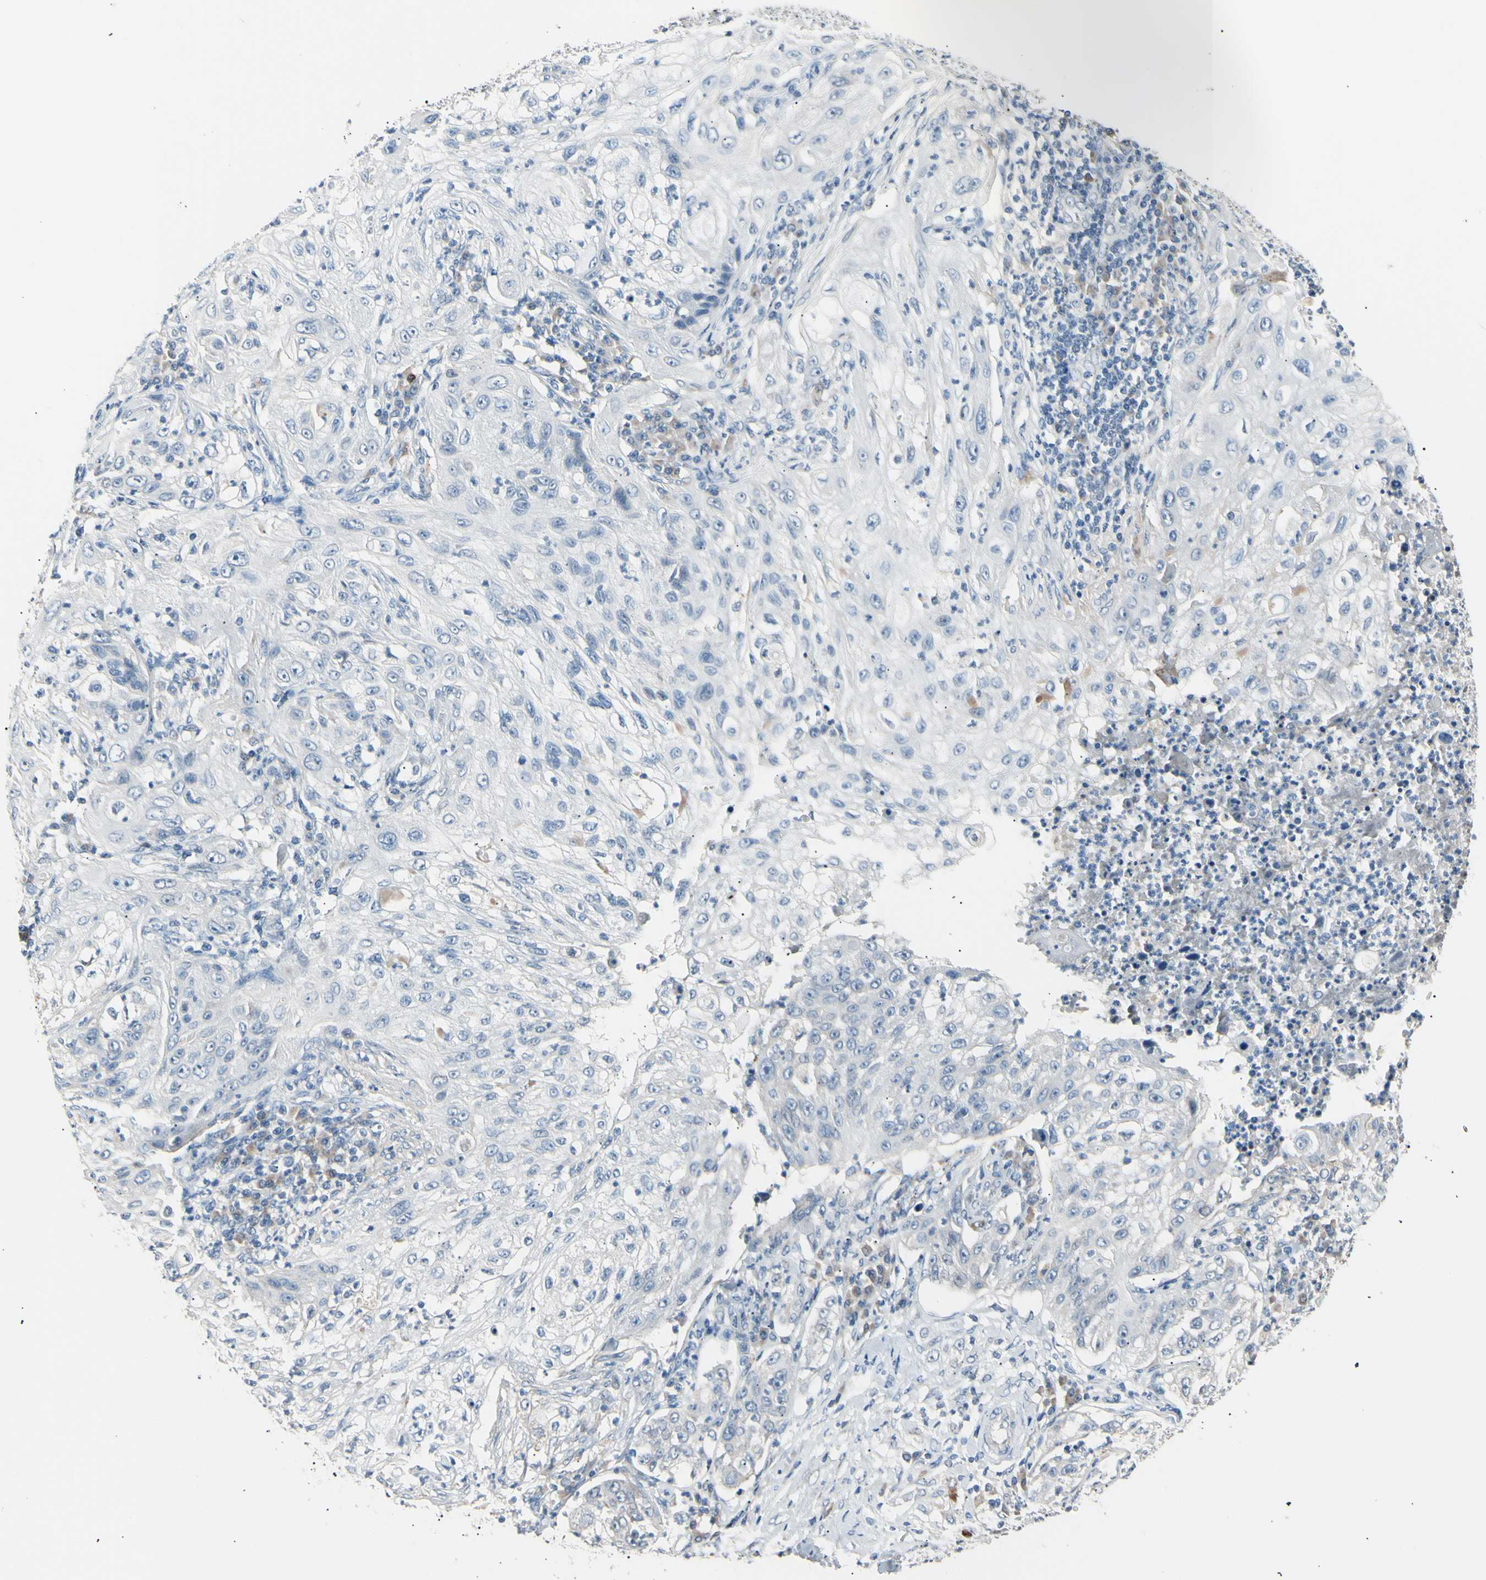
{"staining": {"intensity": "negative", "quantity": "none", "location": "none"}, "tissue": "lung cancer", "cell_type": "Tumor cells", "image_type": "cancer", "snomed": [{"axis": "morphology", "description": "Inflammation, NOS"}, {"axis": "morphology", "description": "Squamous cell carcinoma, NOS"}, {"axis": "topography", "description": "Lymph node"}, {"axis": "topography", "description": "Soft tissue"}, {"axis": "topography", "description": "Lung"}], "caption": "Tumor cells are negative for protein expression in human squamous cell carcinoma (lung). (DAB immunohistochemistry with hematoxylin counter stain).", "gene": "LDLR", "patient": {"sex": "male", "age": 66}}